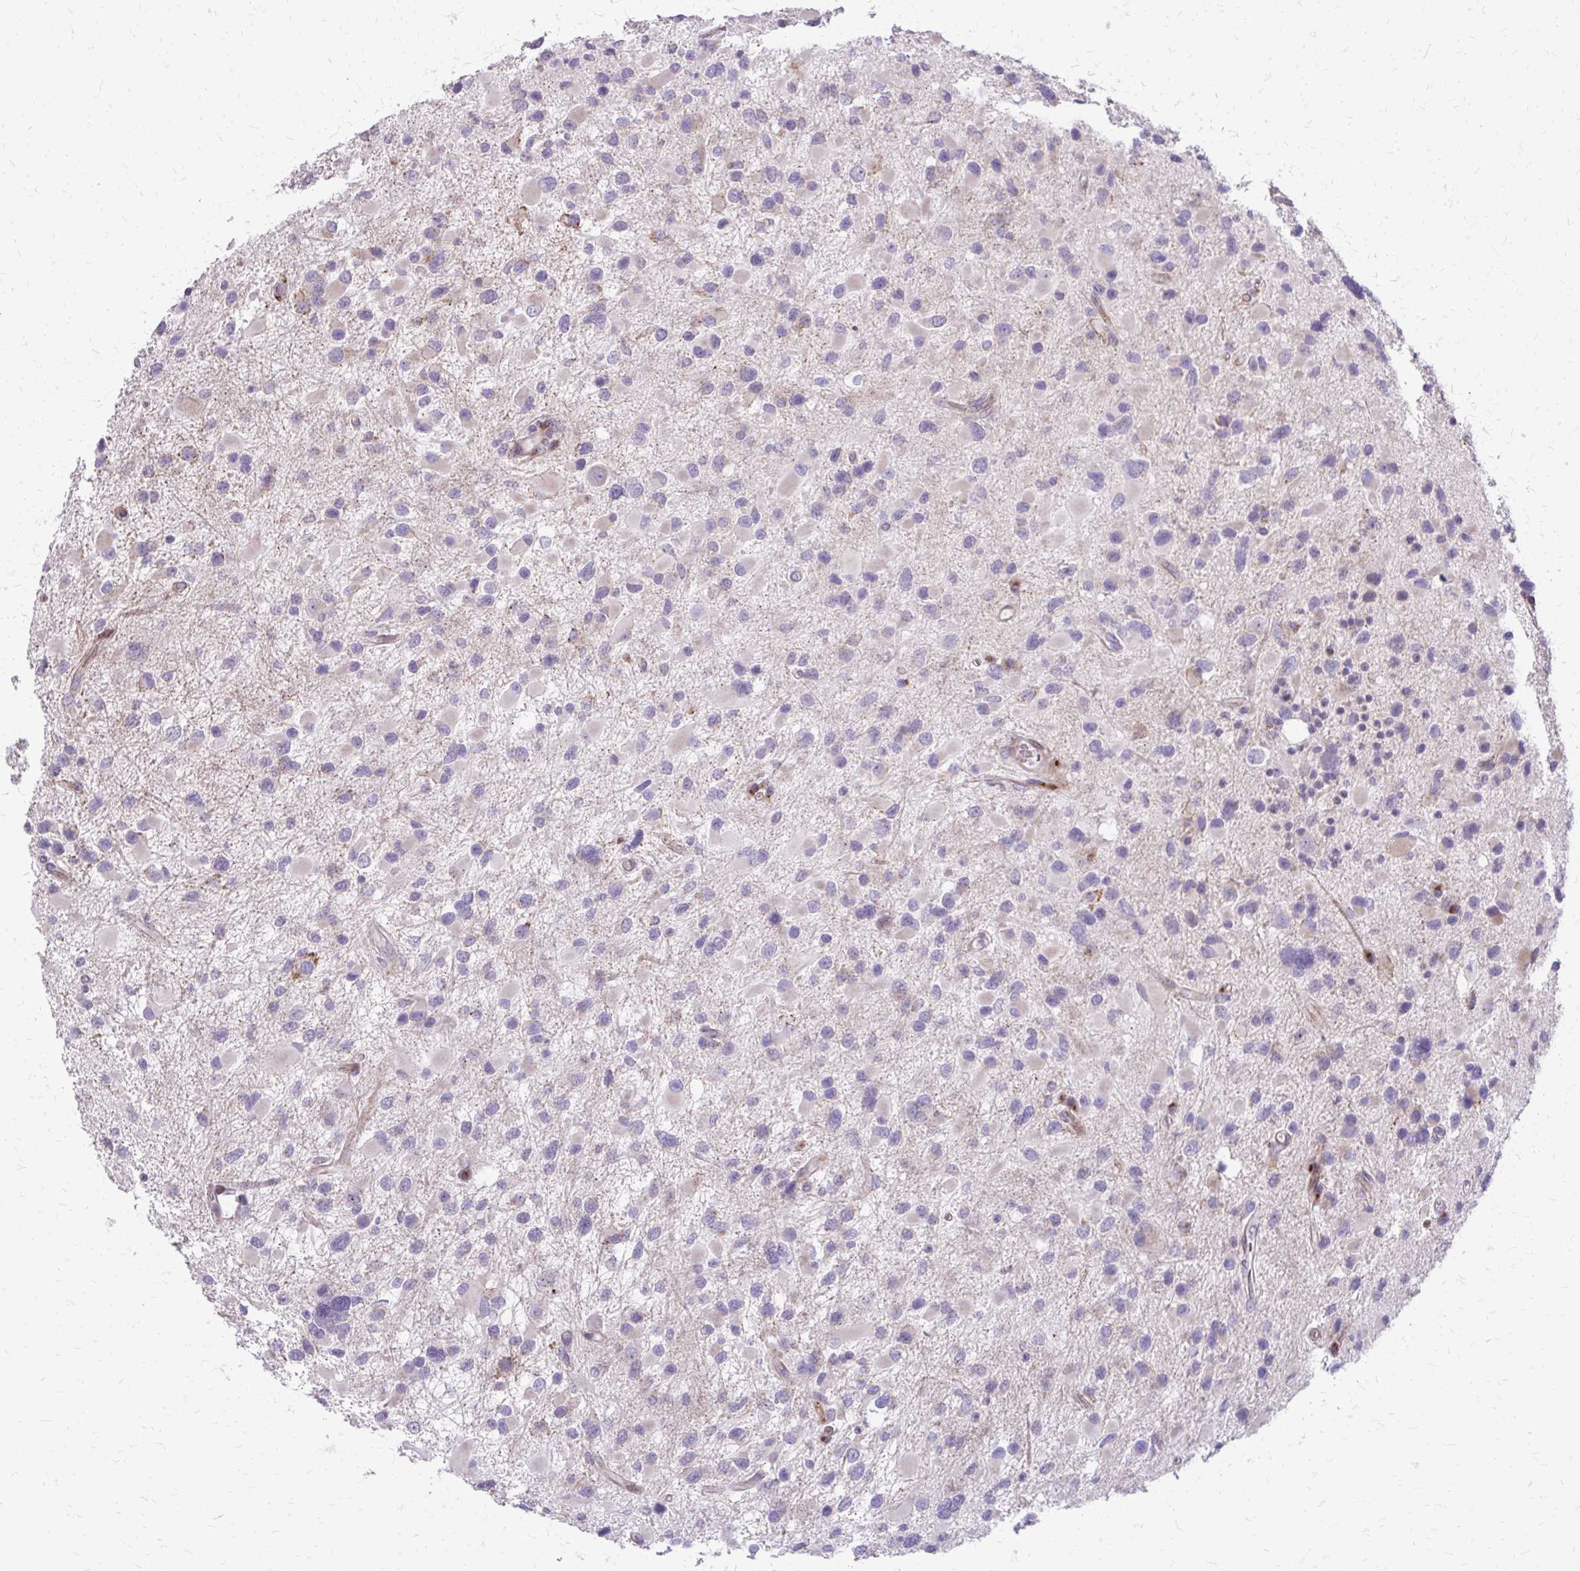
{"staining": {"intensity": "negative", "quantity": "none", "location": "none"}, "tissue": "glioma", "cell_type": "Tumor cells", "image_type": "cancer", "snomed": [{"axis": "morphology", "description": "Glioma, malignant, Low grade"}, {"axis": "topography", "description": "Brain"}], "caption": "Tumor cells show no significant expression in glioma.", "gene": "FUNDC2", "patient": {"sex": "female", "age": 32}}